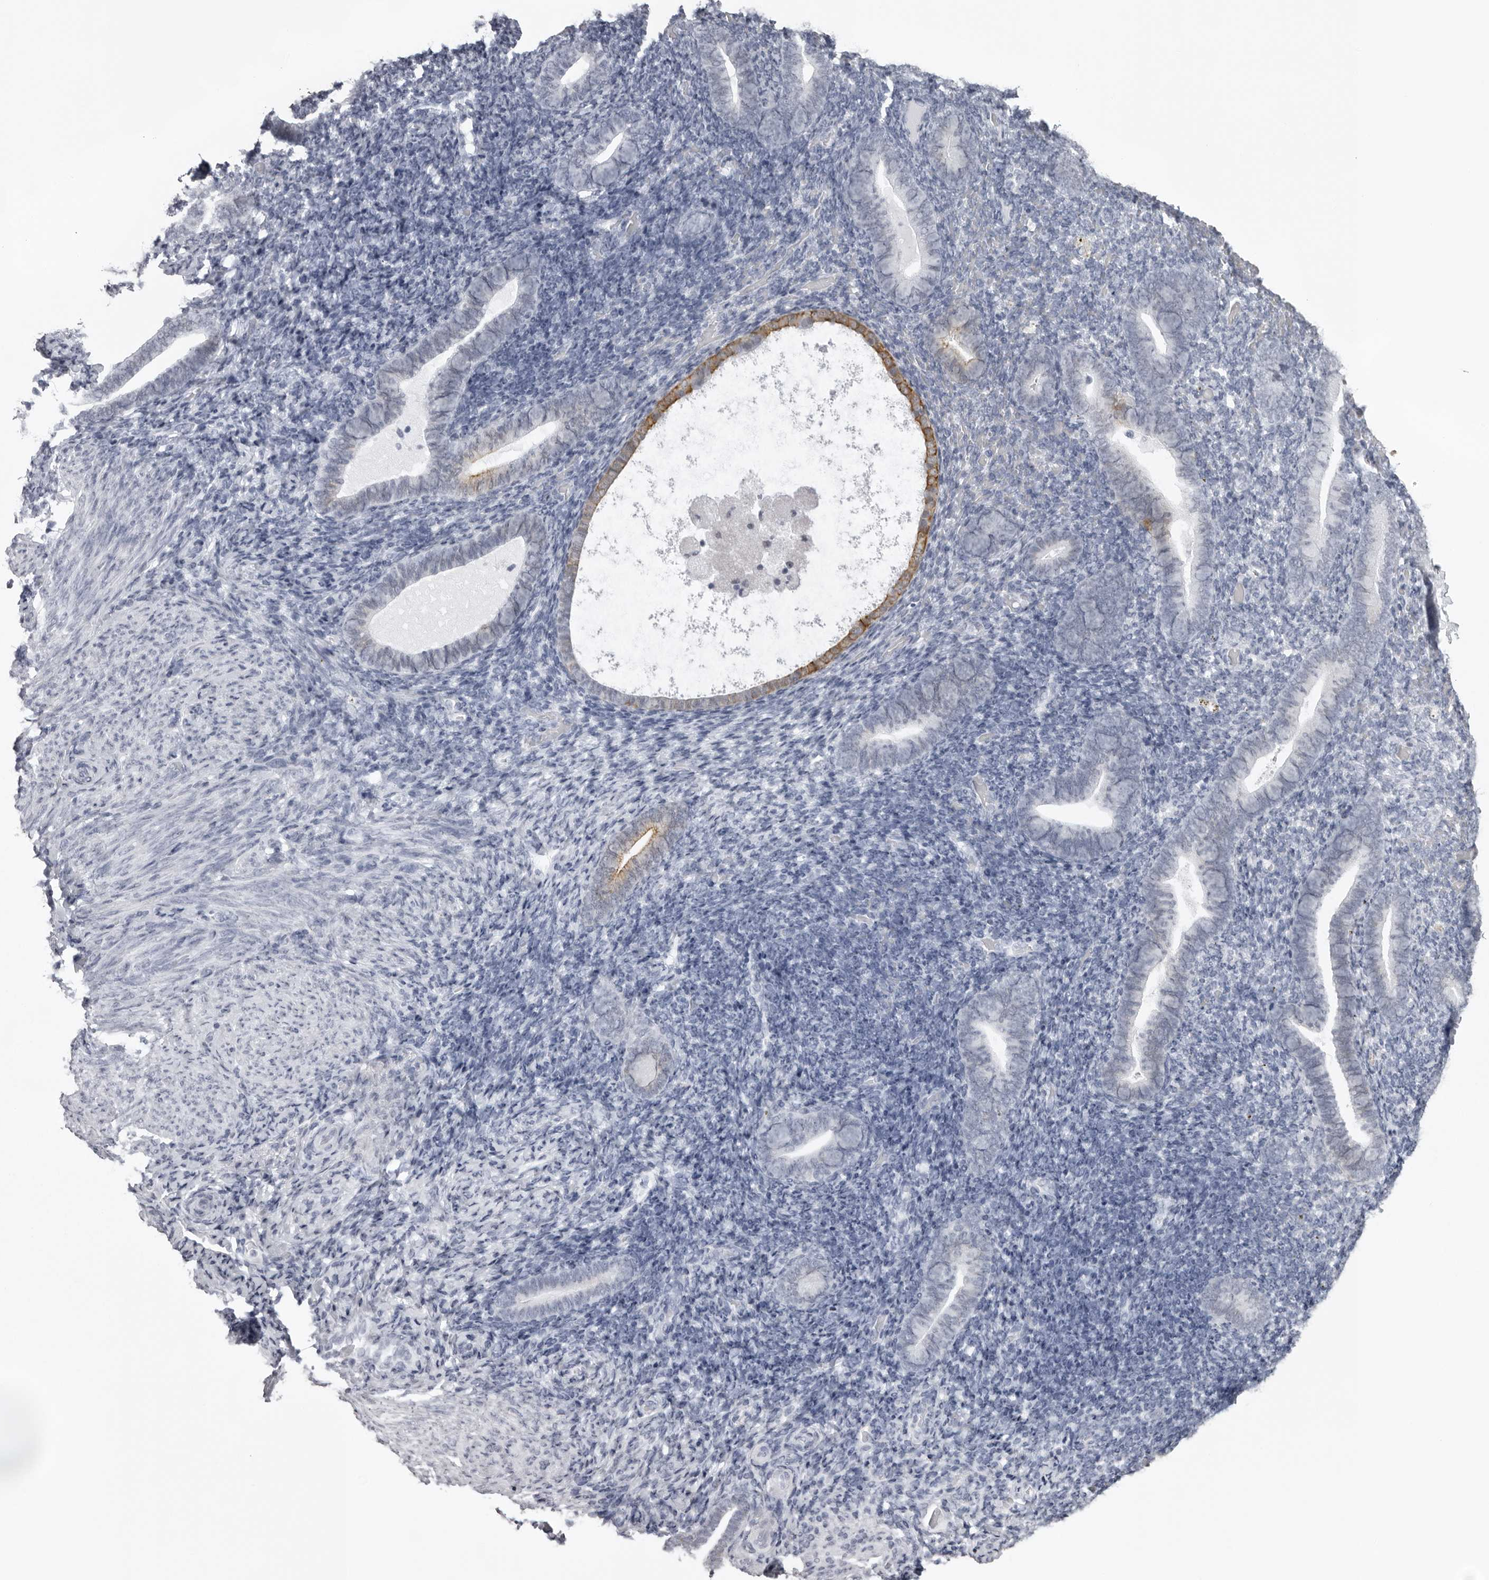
{"staining": {"intensity": "negative", "quantity": "none", "location": "none"}, "tissue": "endometrium", "cell_type": "Cells in endometrial stroma", "image_type": "normal", "snomed": [{"axis": "morphology", "description": "Normal tissue, NOS"}, {"axis": "topography", "description": "Endometrium"}], "caption": "DAB (3,3'-diaminobenzidine) immunohistochemical staining of unremarkable endometrium exhibits no significant expression in cells in endometrial stroma. The staining was performed using DAB to visualize the protein expression in brown, while the nuclei were stained in blue with hematoxylin (Magnification: 20x).", "gene": "UROD", "patient": {"sex": "female", "age": 51}}